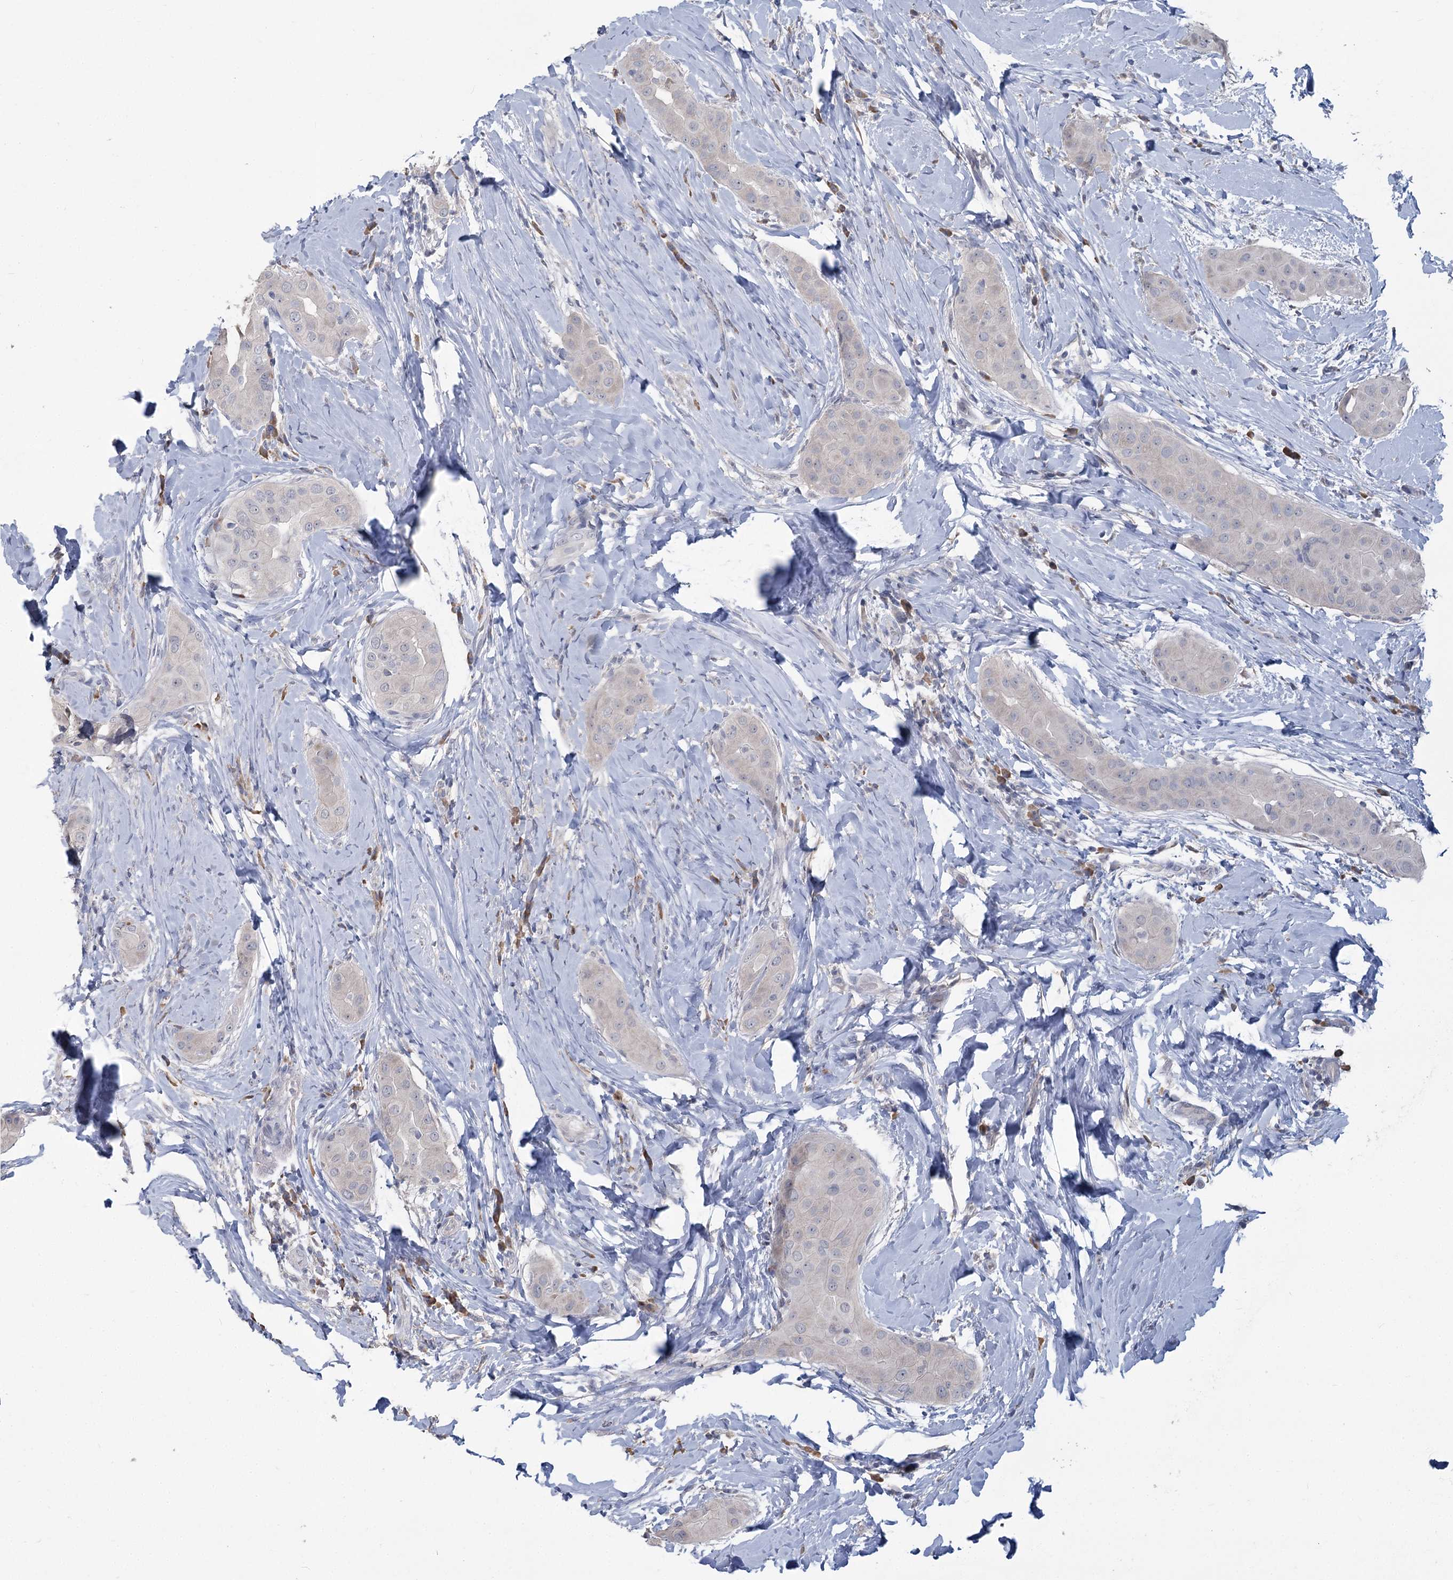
{"staining": {"intensity": "negative", "quantity": "none", "location": "none"}, "tissue": "thyroid cancer", "cell_type": "Tumor cells", "image_type": "cancer", "snomed": [{"axis": "morphology", "description": "Papillary adenocarcinoma, NOS"}, {"axis": "topography", "description": "Thyroid gland"}], "caption": "The photomicrograph reveals no significant expression in tumor cells of thyroid papillary adenocarcinoma.", "gene": "SLC9A3", "patient": {"sex": "male", "age": 33}}